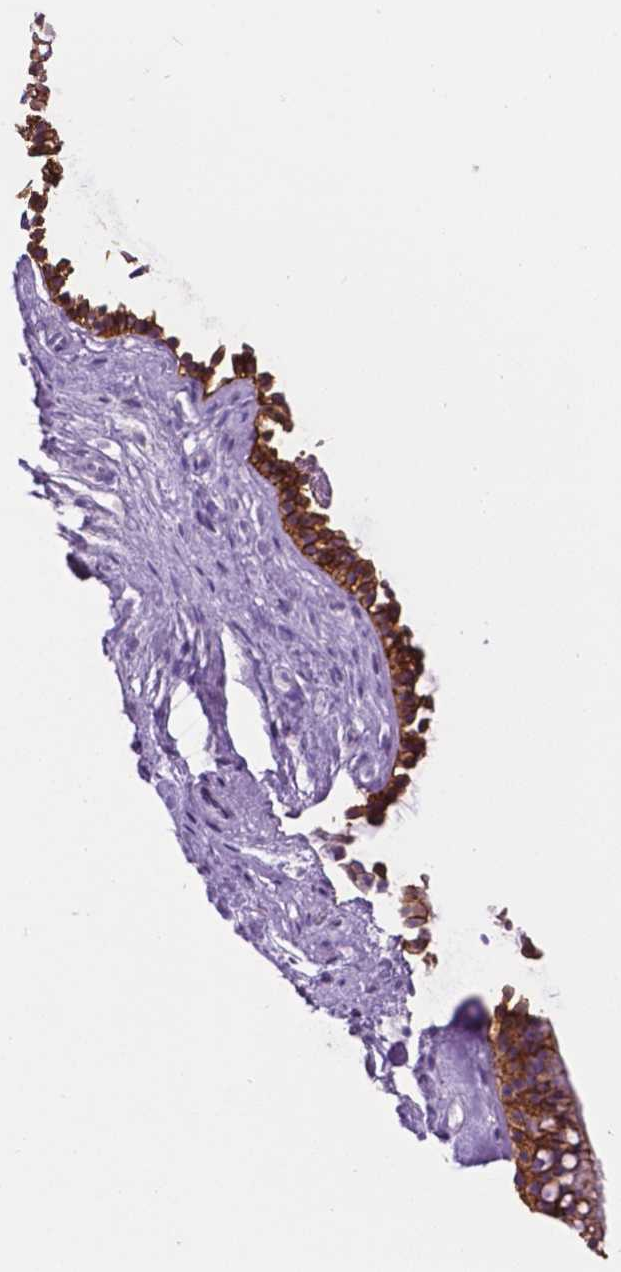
{"staining": {"intensity": "strong", "quantity": ">75%", "location": "cytoplasmic/membranous"}, "tissue": "nasopharynx", "cell_type": "Respiratory epithelial cells", "image_type": "normal", "snomed": [{"axis": "morphology", "description": "Normal tissue, NOS"}, {"axis": "topography", "description": "Nasopharynx"}], "caption": "Immunohistochemical staining of unremarkable nasopharynx exhibits strong cytoplasmic/membranous protein positivity in approximately >75% of respiratory epithelial cells.", "gene": "TACSTD2", "patient": {"sex": "male", "age": 67}}